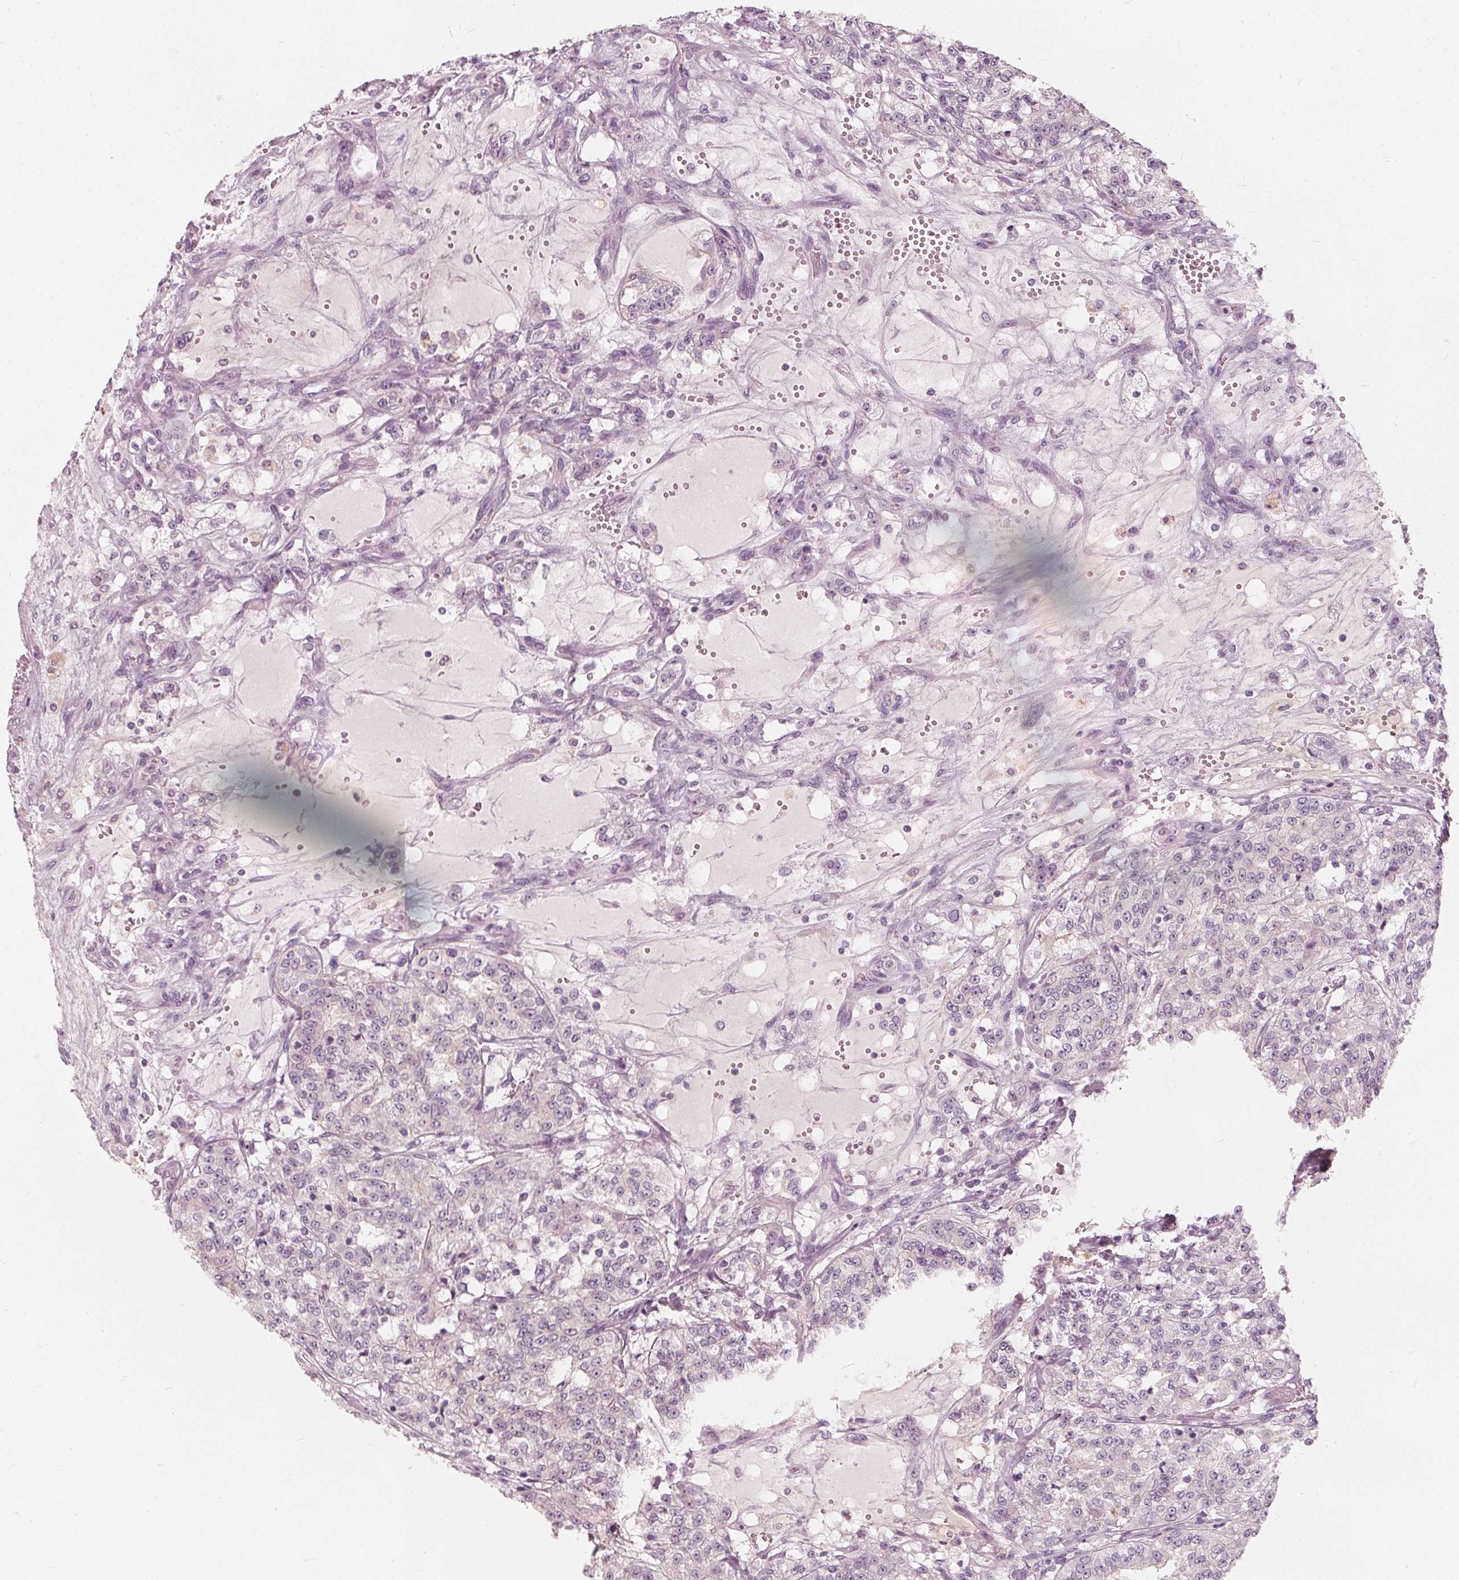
{"staining": {"intensity": "negative", "quantity": "none", "location": "none"}, "tissue": "renal cancer", "cell_type": "Tumor cells", "image_type": "cancer", "snomed": [{"axis": "morphology", "description": "Adenocarcinoma, NOS"}, {"axis": "topography", "description": "Kidney"}], "caption": "Renal cancer (adenocarcinoma) was stained to show a protein in brown. There is no significant positivity in tumor cells. Brightfield microscopy of immunohistochemistry (IHC) stained with DAB (brown) and hematoxylin (blue), captured at high magnification.", "gene": "SAT2", "patient": {"sex": "female", "age": 63}}